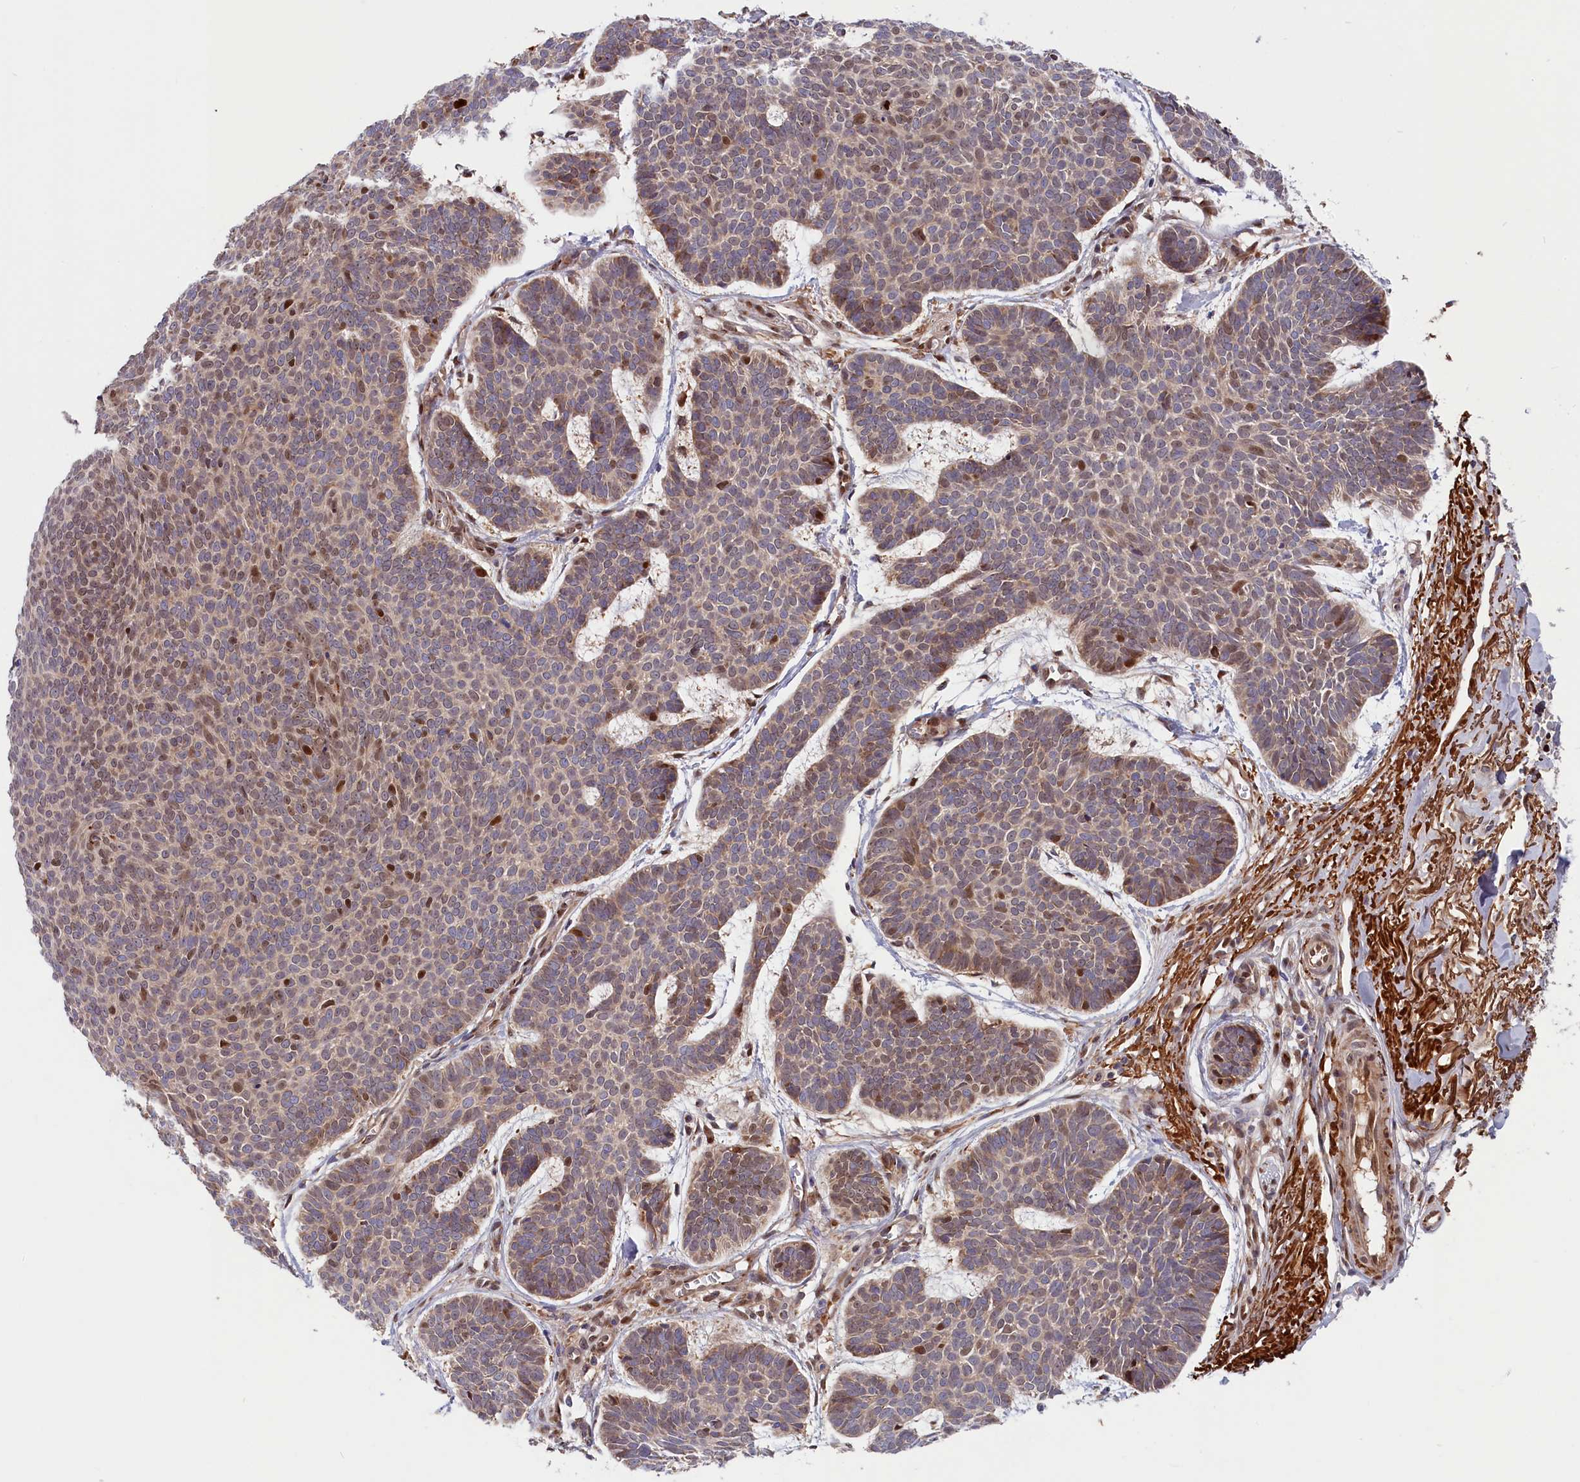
{"staining": {"intensity": "moderate", "quantity": "25%-75%", "location": "nuclear"}, "tissue": "skin cancer", "cell_type": "Tumor cells", "image_type": "cancer", "snomed": [{"axis": "morphology", "description": "Basal cell carcinoma"}, {"axis": "topography", "description": "Skin"}], "caption": "Protein positivity by IHC reveals moderate nuclear positivity in about 25%-75% of tumor cells in skin basal cell carcinoma. The staining was performed using DAB (3,3'-diaminobenzidine) to visualize the protein expression in brown, while the nuclei were stained in blue with hematoxylin (Magnification: 20x).", "gene": "CHST12", "patient": {"sex": "female", "age": 74}}